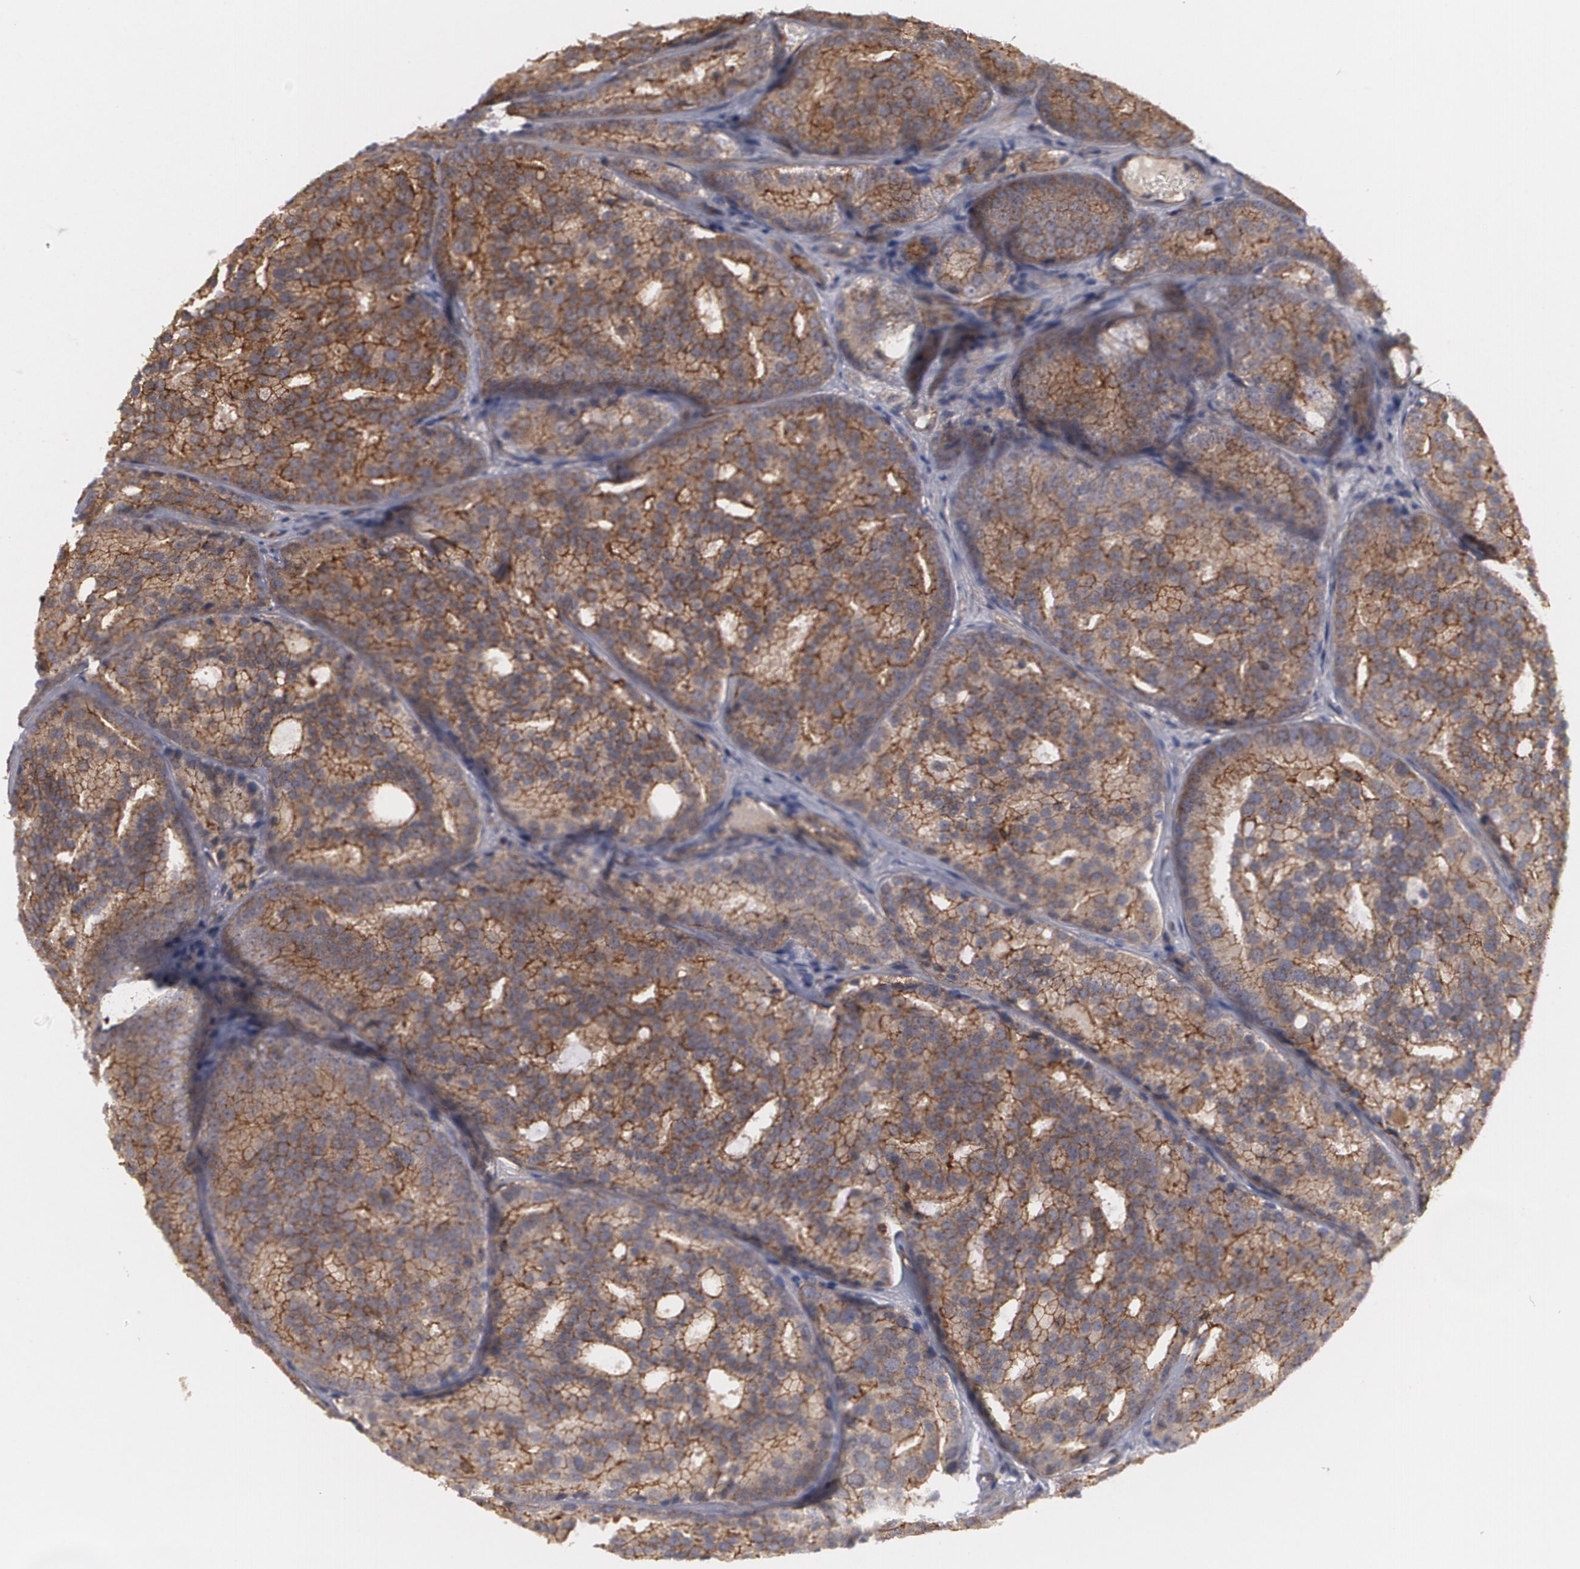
{"staining": {"intensity": "strong", "quantity": ">75%", "location": "cytoplasmic/membranous"}, "tissue": "prostate cancer", "cell_type": "Tumor cells", "image_type": "cancer", "snomed": [{"axis": "morphology", "description": "Adenocarcinoma, High grade"}, {"axis": "topography", "description": "Prostate"}], "caption": "This histopathology image exhibits immunohistochemistry staining of human prostate high-grade adenocarcinoma, with high strong cytoplasmic/membranous positivity in about >75% of tumor cells.", "gene": "TJP1", "patient": {"sex": "male", "age": 64}}